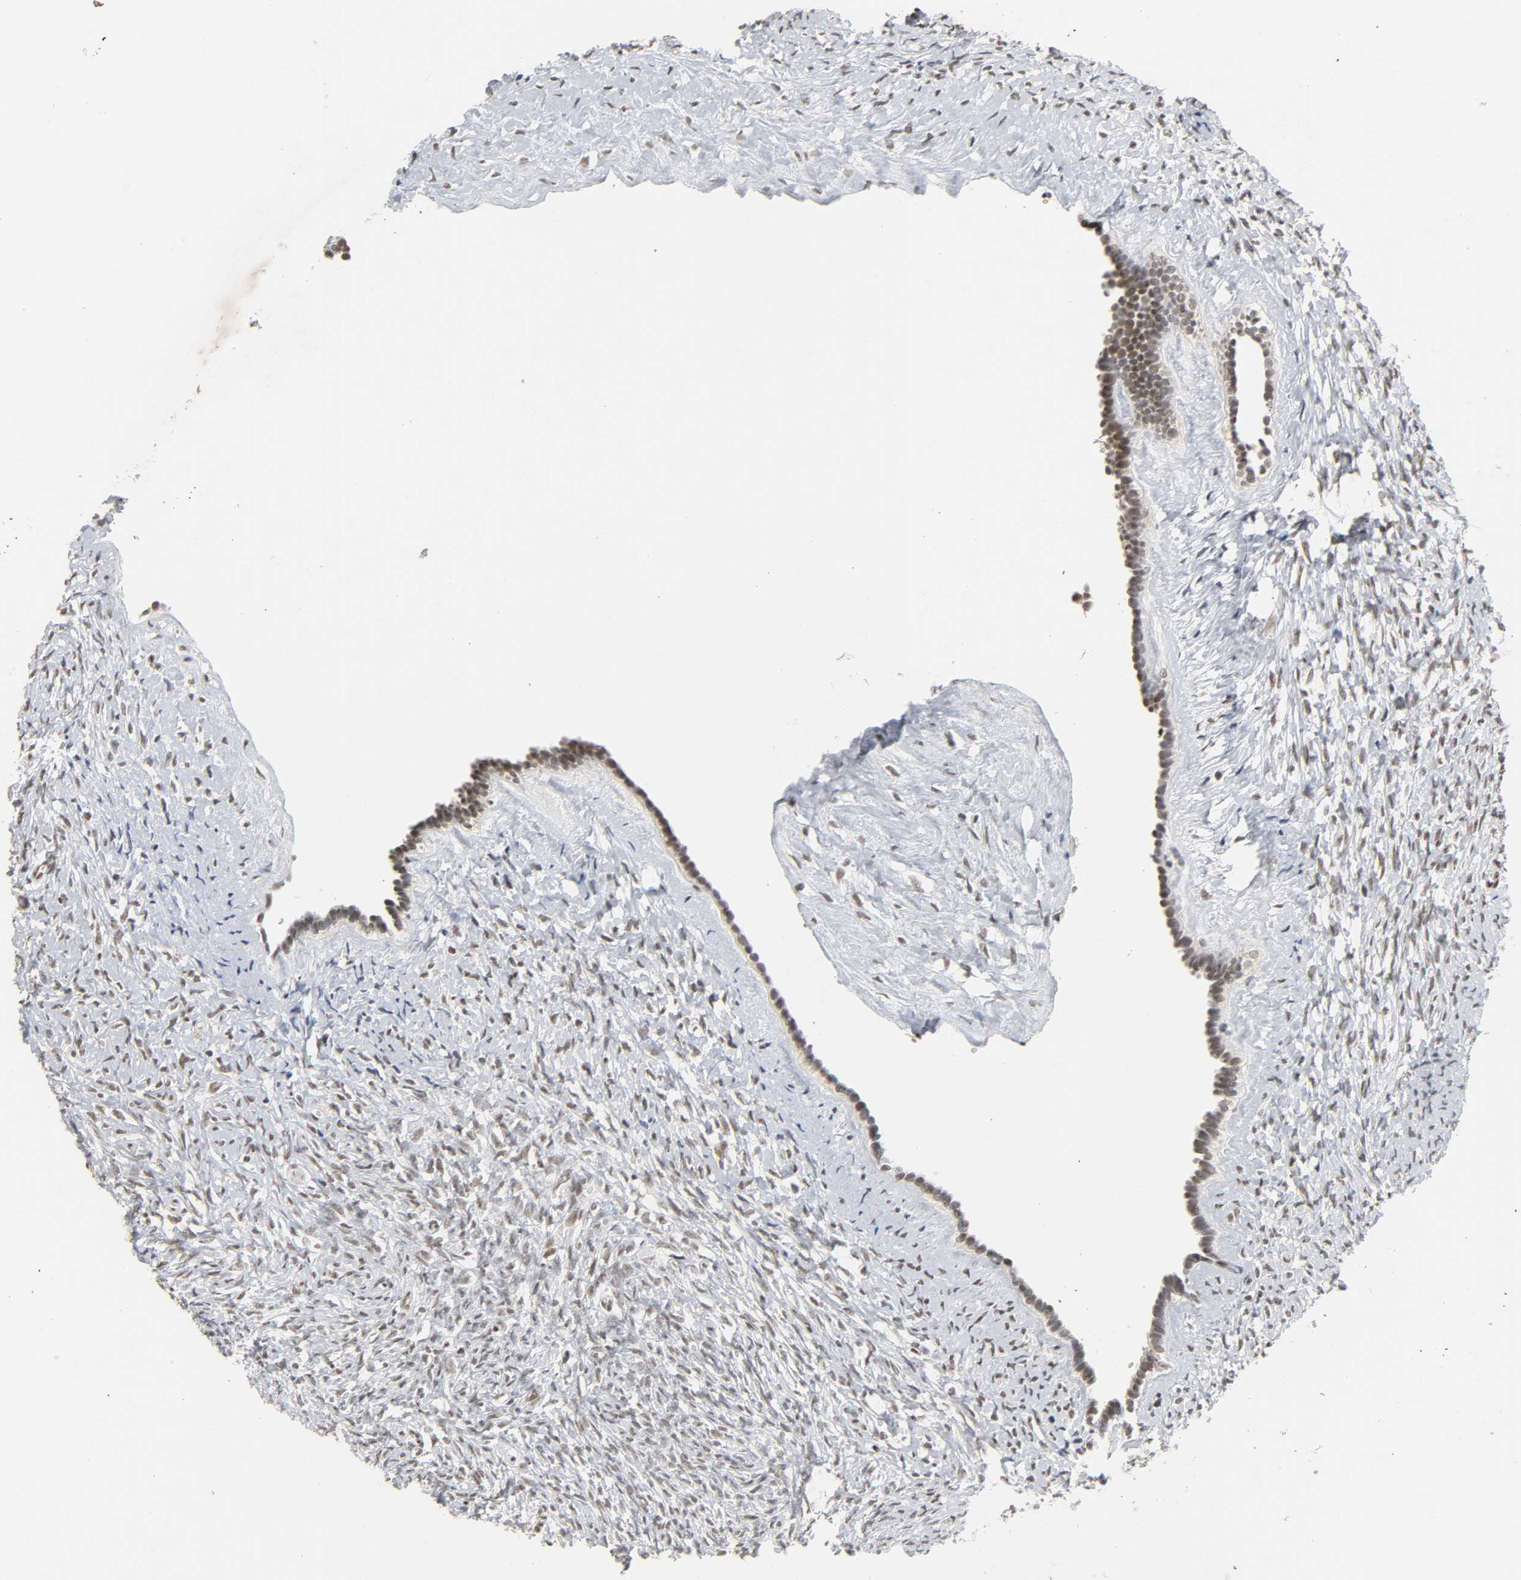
{"staining": {"intensity": "moderate", "quantity": ">75%", "location": "nuclear"}, "tissue": "ovary", "cell_type": "Ovarian stroma cells", "image_type": "normal", "snomed": [{"axis": "morphology", "description": "Normal tissue, NOS"}, {"axis": "topography", "description": "Ovary"}], "caption": "A brown stain labels moderate nuclear positivity of a protein in ovarian stroma cells of benign human ovary.", "gene": "NCOA6", "patient": {"sex": "female", "age": 35}}